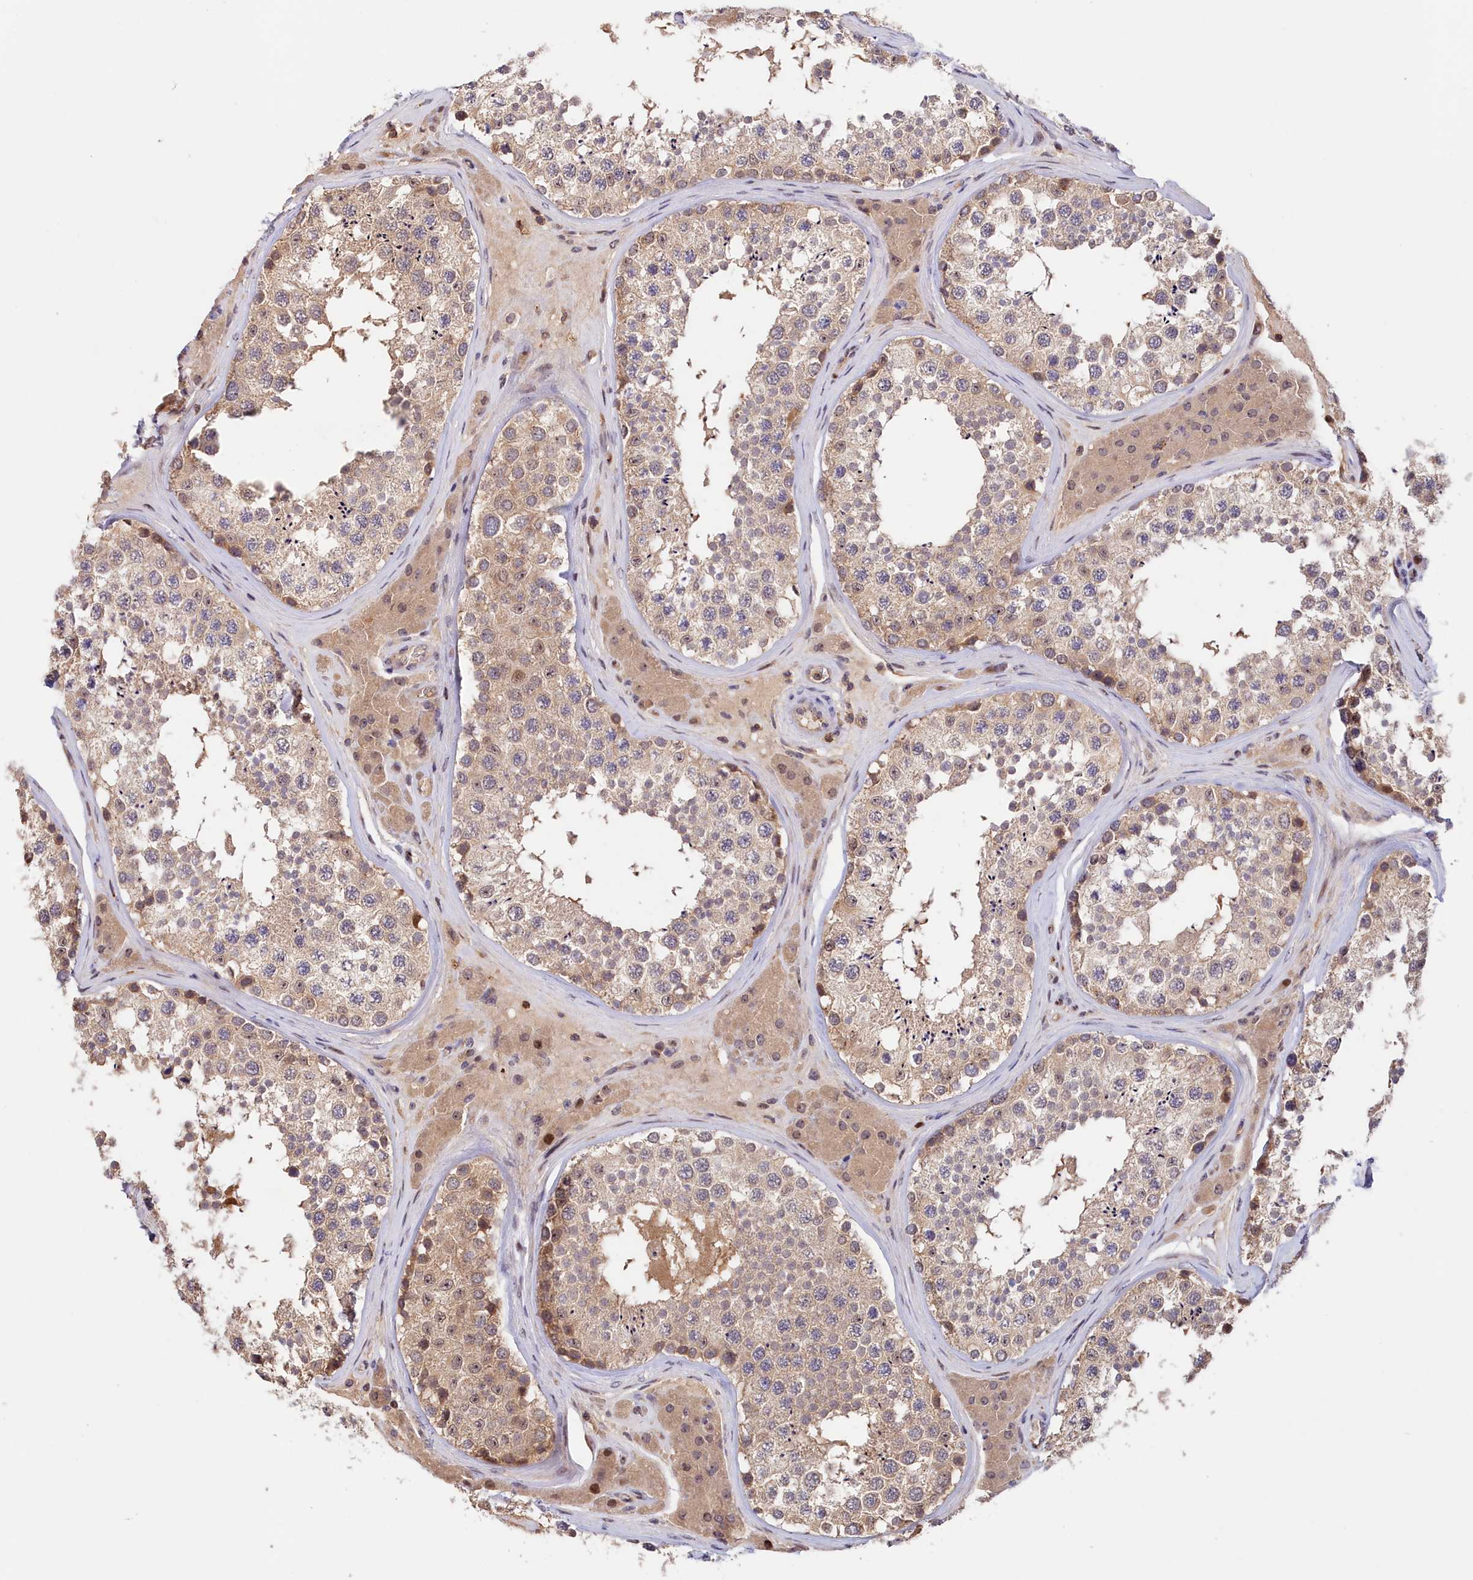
{"staining": {"intensity": "moderate", "quantity": ">75%", "location": "cytoplasmic/membranous,nuclear"}, "tissue": "testis", "cell_type": "Cells in seminiferous ducts", "image_type": "normal", "snomed": [{"axis": "morphology", "description": "Normal tissue, NOS"}, {"axis": "topography", "description": "Testis"}], "caption": "A high-resolution histopathology image shows IHC staining of normal testis, which demonstrates moderate cytoplasmic/membranous,nuclear positivity in about >75% of cells in seminiferous ducts. (brown staining indicates protein expression, while blue staining denotes nuclei).", "gene": "NEURL4", "patient": {"sex": "male", "age": 46}}